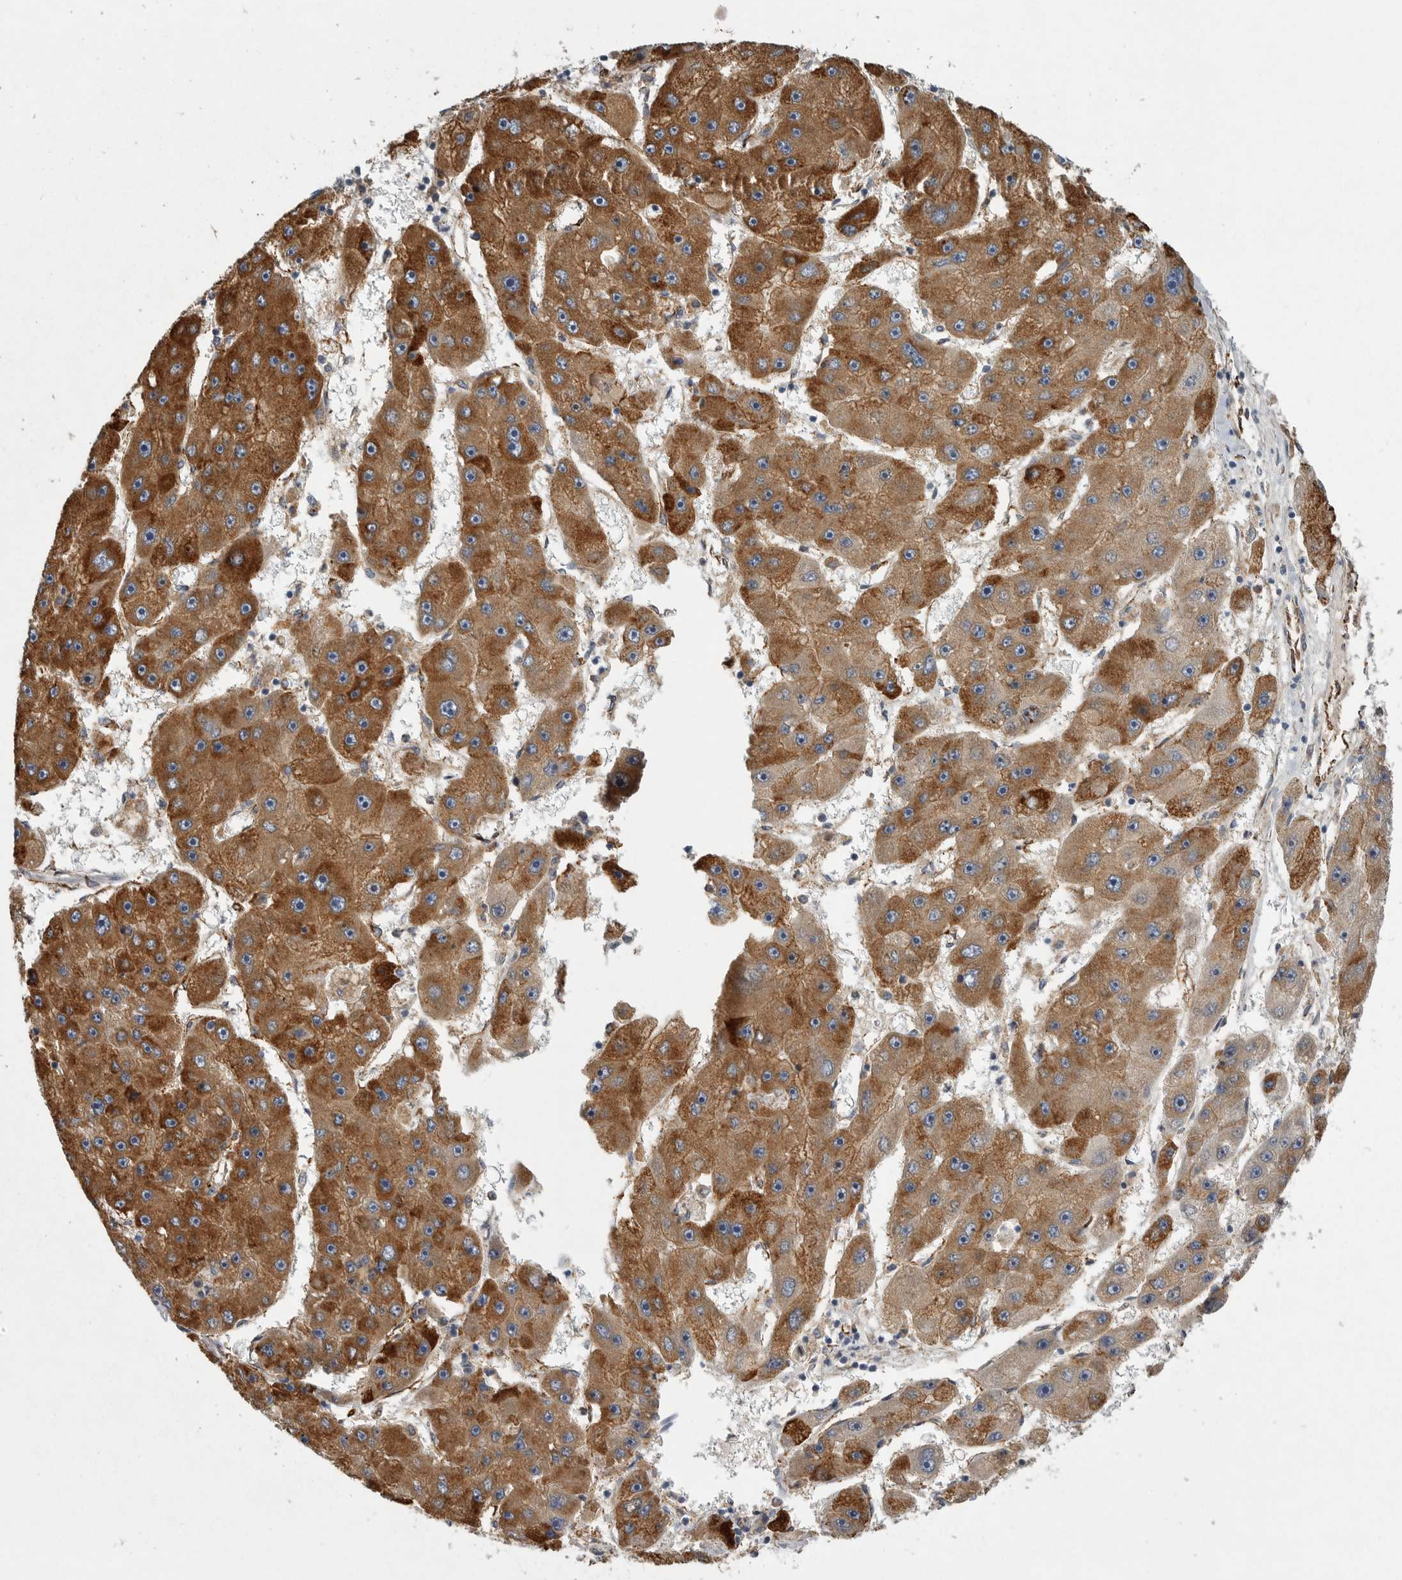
{"staining": {"intensity": "strong", "quantity": ">75%", "location": "cytoplasmic/membranous"}, "tissue": "liver cancer", "cell_type": "Tumor cells", "image_type": "cancer", "snomed": [{"axis": "morphology", "description": "Carcinoma, Hepatocellular, NOS"}, {"axis": "topography", "description": "Liver"}], "caption": "Protein staining of liver hepatocellular carcinoma tissue demonstrates strong cytoplasmic/membranous expression in approximately >75% of tumor cells.", "gene": "MINPP1", "patient": {"sex": "female", "age": 61}}